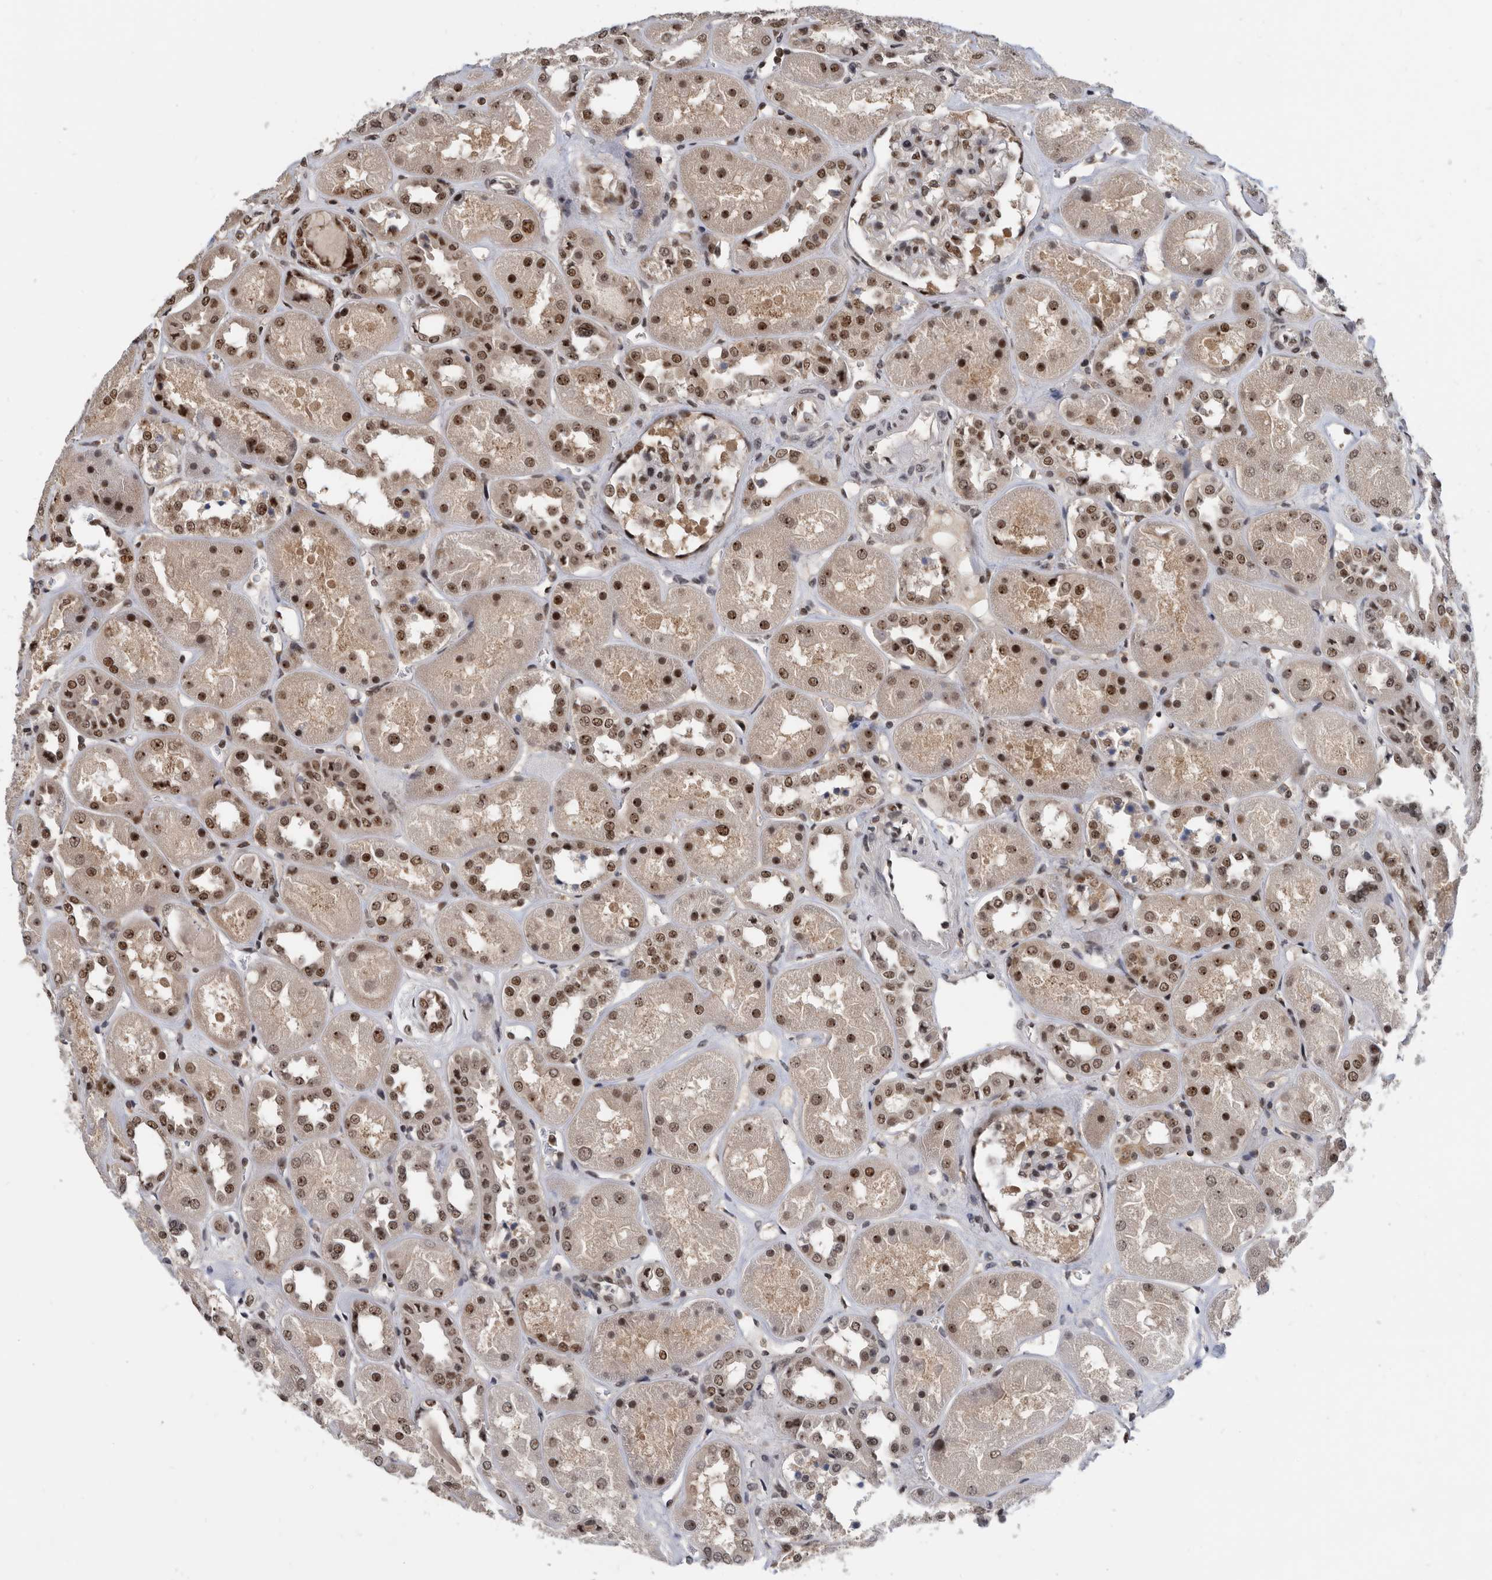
{"staining": {"intensity": "moderate", "quantity": "25%-75%", "location": "nuclear"}, "tissue": "kidney", "cell_type": "Cells in glomeruli", "image_type": "normal", "snomed": [{"axis": "morphology", "description": "Normal tissue, NOS"}, {"axis": "topography", "description": "Kidney"}], "caption": "Cells in glomeruli show medium levels of moderate nuclear staining in approximately 25%-75% of cells in unremarkable kidney.", "gene": "ZNF260", "patient": {"sex": "male", "age": 70}}